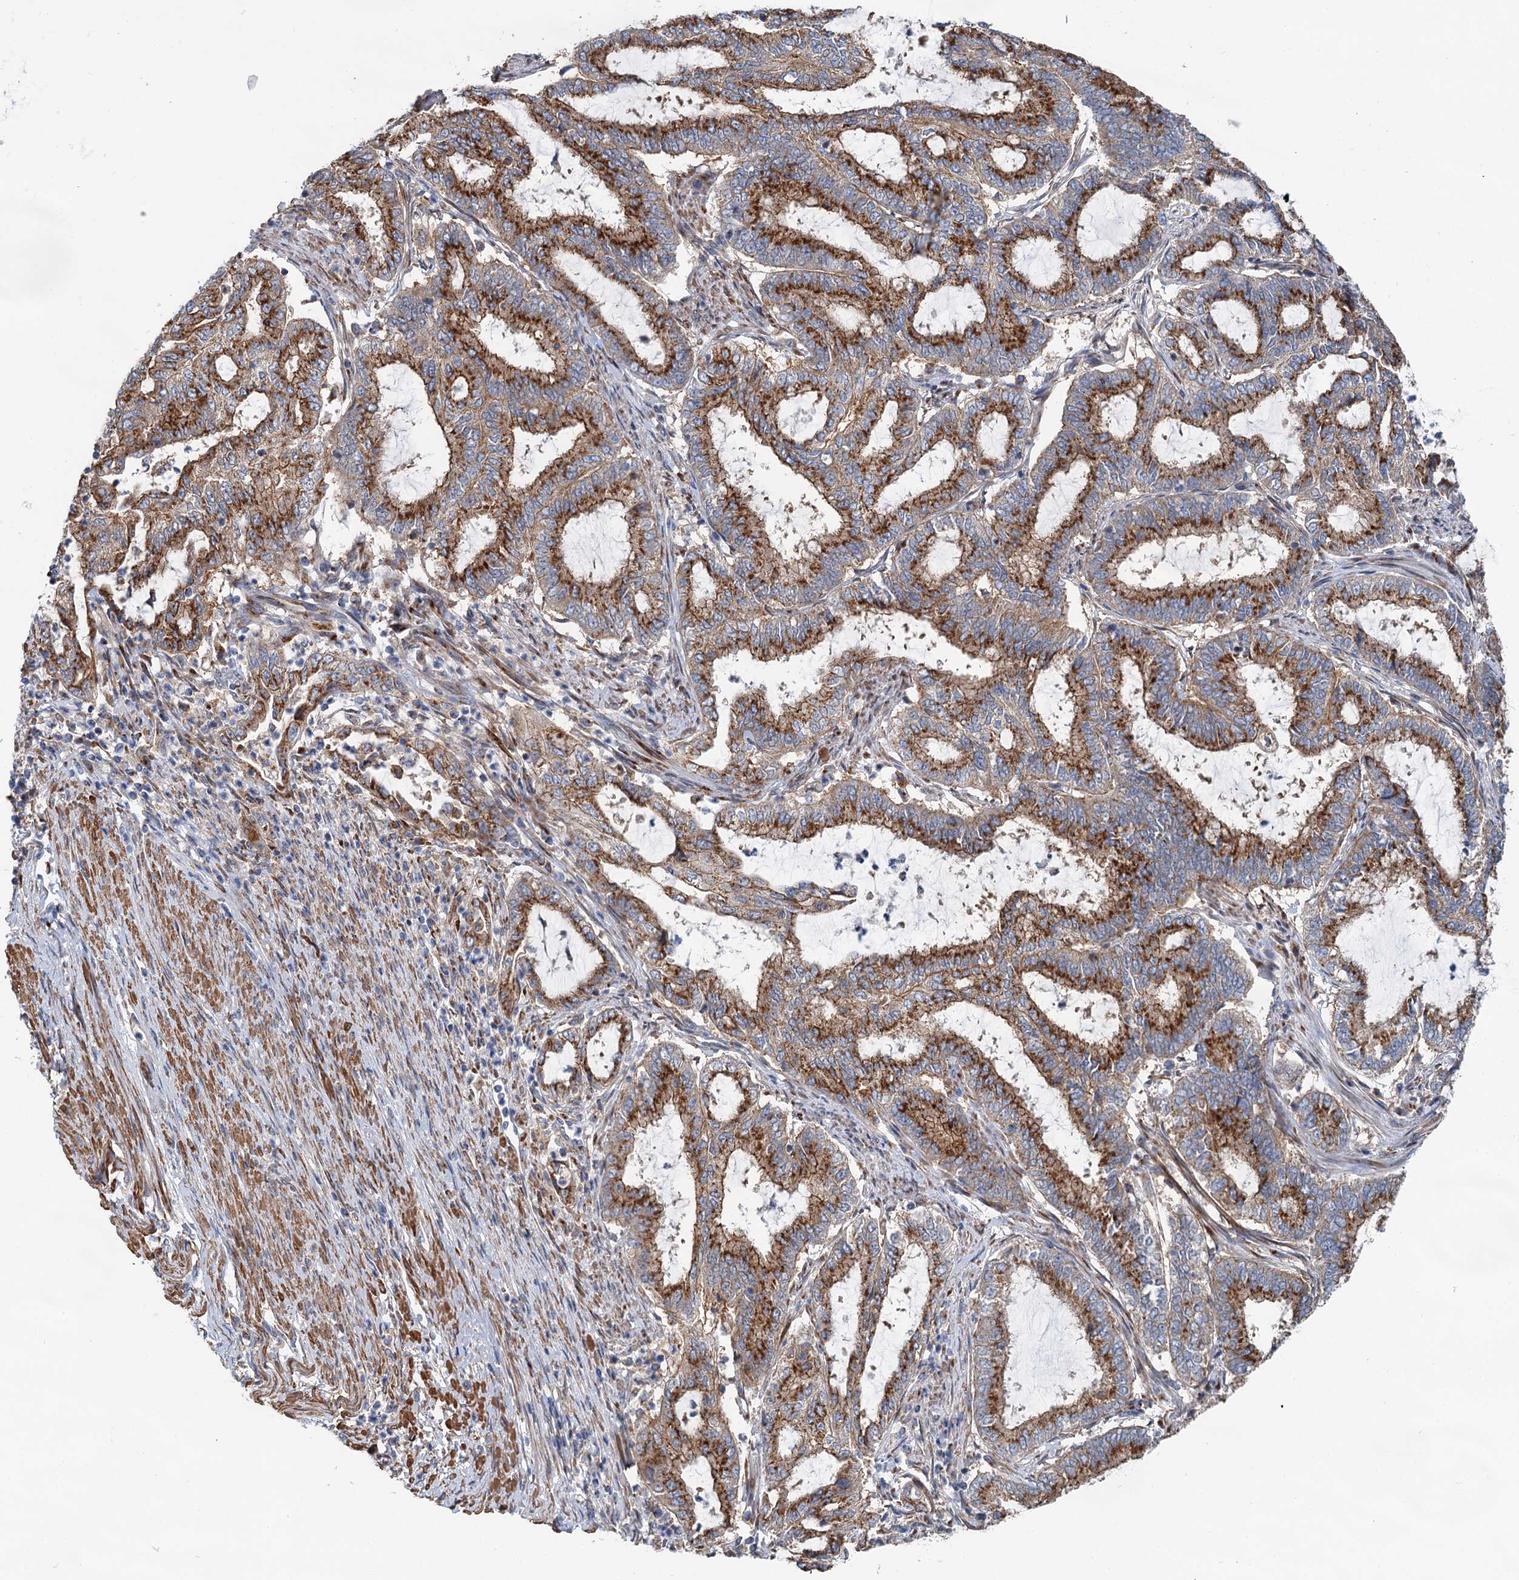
{"staining": {"intensity": "strong", "quantity": ">75%", "location": "cytoplasmic/membranous"}, "tissue": "endometrial cancer", "cell_type": "Tumor cells", "image_type": "cancer", "snomed": [{"axis": "morphology", "description": "Adenocarcinoma, NOS"}, {"axis": "topography", "description": "Endometrium"}], "caption": "Tumor cells exhibit strong cytoplasmic/membranous staining in about >75% of cells in adenocarcinoma (endometrial).", "gene": "BET1L", "patient": {"sex": "female", "age": 51}}